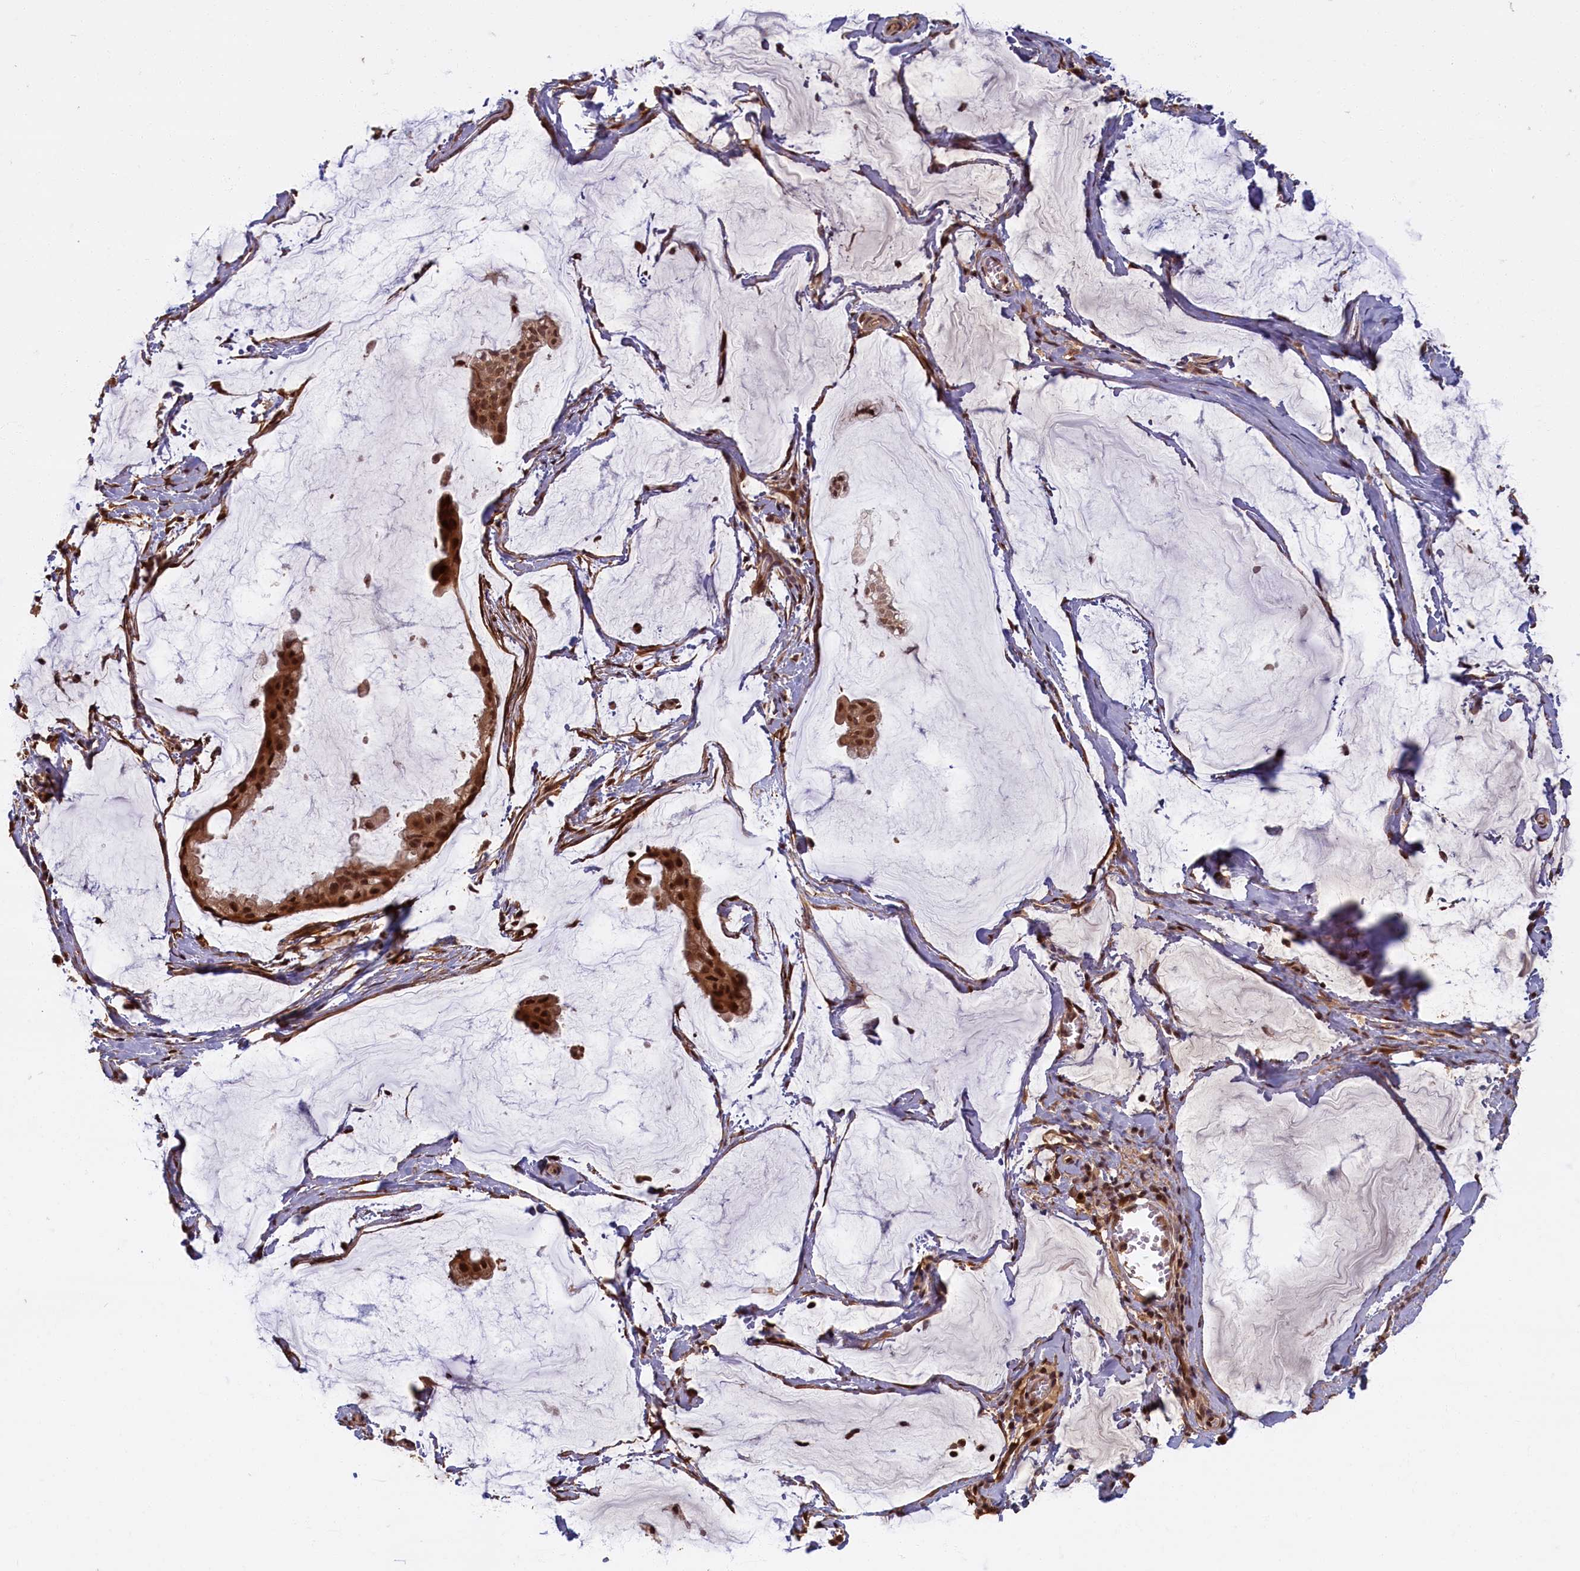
{"staining": {"intensity": "strong", "quantity": ">75%", "location": "cytoplasmic/membranous,nuclear"}, "tissue": "ovarian cancer", "cell_type": "Tumor cells", "image_type": "cancer", "snomed": [{"axis": "morphology", "description": "Cystadenocarcinoma, mucinous, NOS"}, {"axis": "topography", "description": "Ovary"}], "caption": "Ovarian cancer (mucinous cystadenocarcinoma) stained with DAB immunohistochemistry exhibits high levels of strong cytoplasmic/membranous and nuclear expression in approximately >75% of tumor cells.", "gene": "HIF3A", "patient": {"sex": "female", "age": 73}}